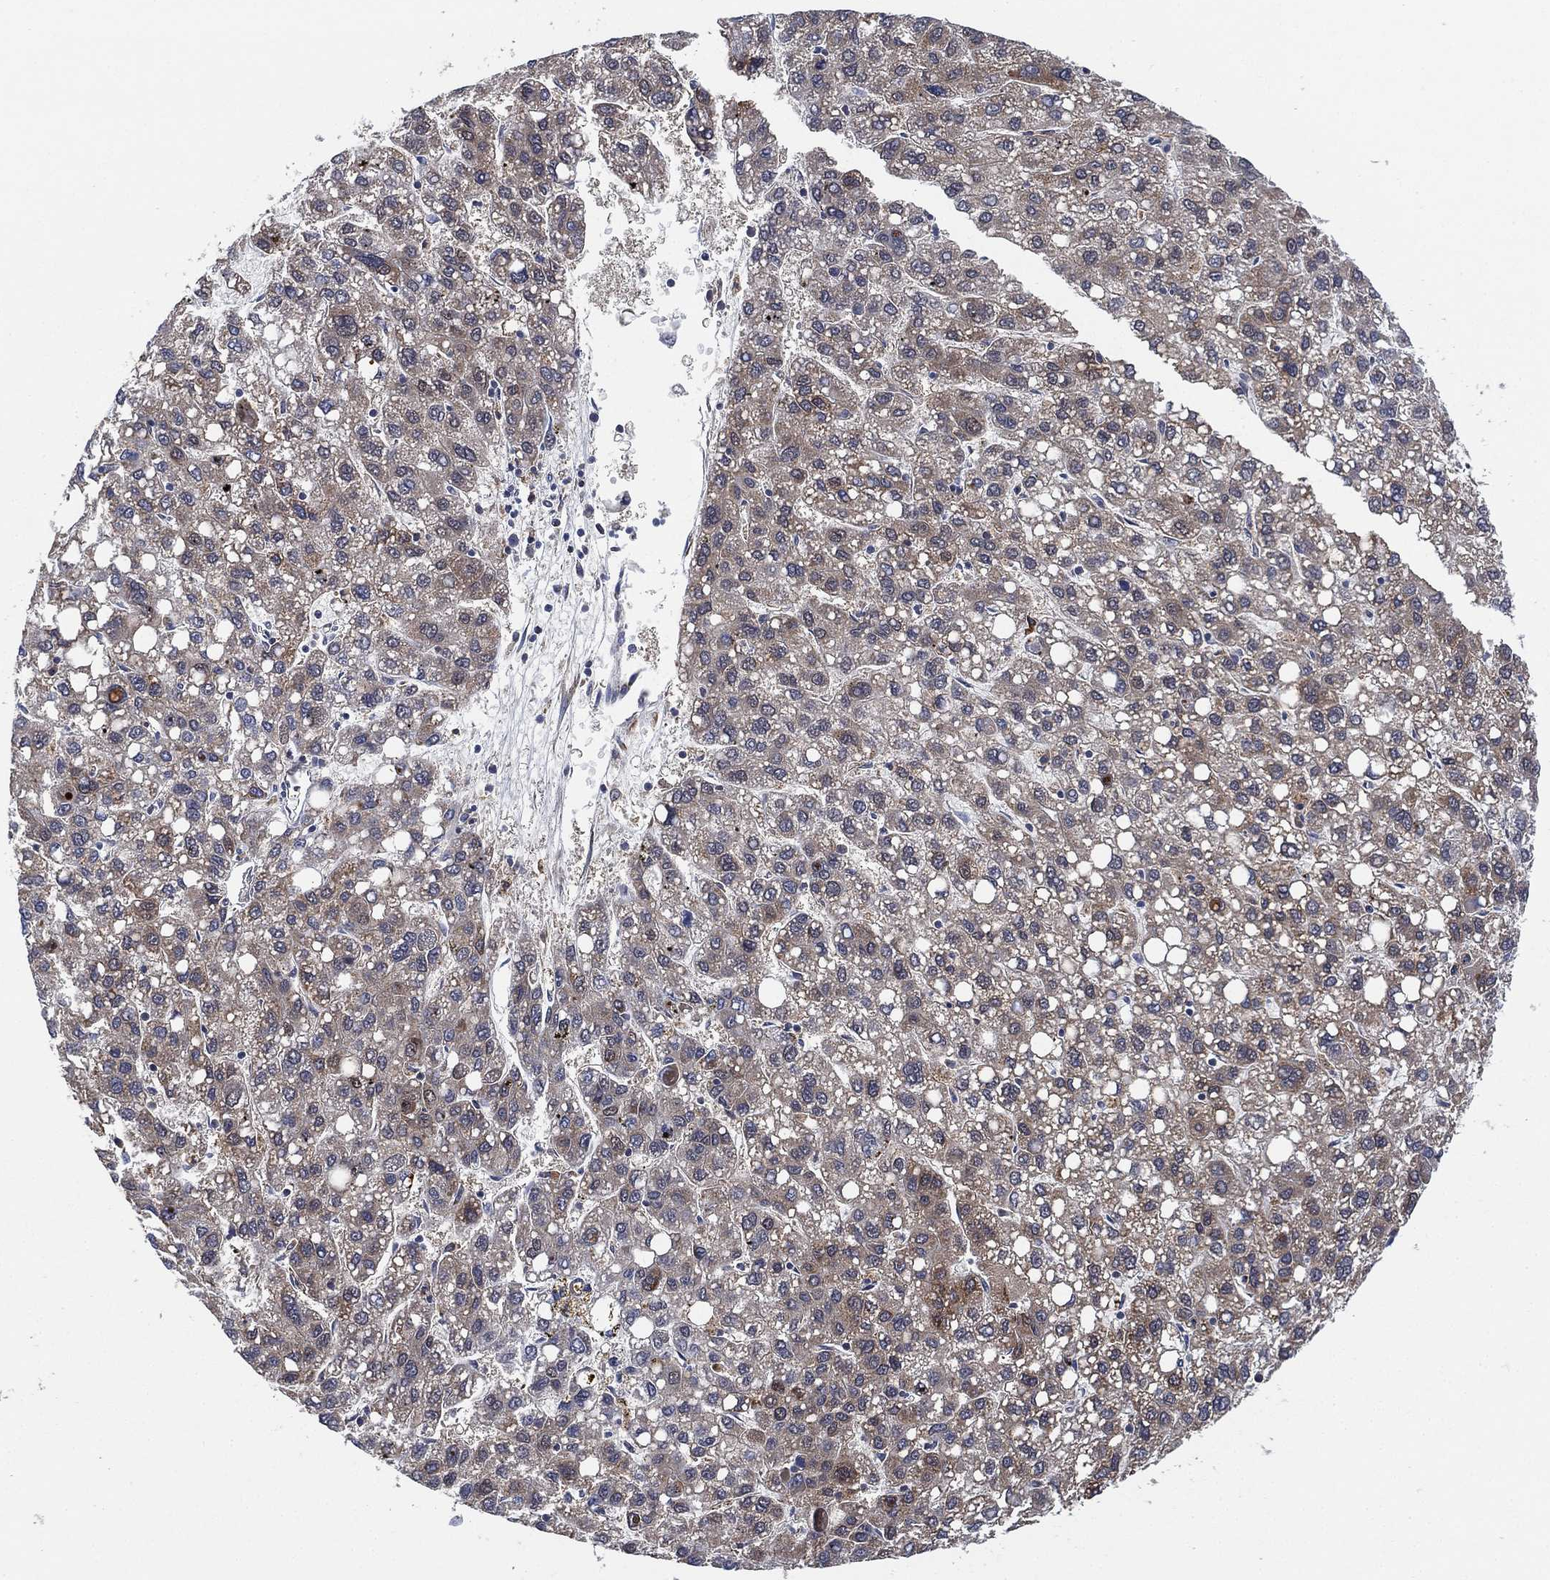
{"staining": {"intensity": "moderate", "quantity": "<25%", "location": "cytoplasmic/membranous"}, "tissue": "liver cancer", "cell_type": "Tumor cells", "image_type": "cancer", "snomed": [{"axis": "morphology", "description": "Carcinoma, Hepatocellular, NOS"}, {"axis": "topography", "description": "Liver"}], "caption": "Immunohistochemistry (IHC) micrograph of liver hepatocellular carcinoma stained for a protein (brown), which shows low levels of moderate cytoplasmic/membranous positivity in about <25% of tumor cells.", "gene": "FES", "patient": {"sex": "female", "age": 82}}